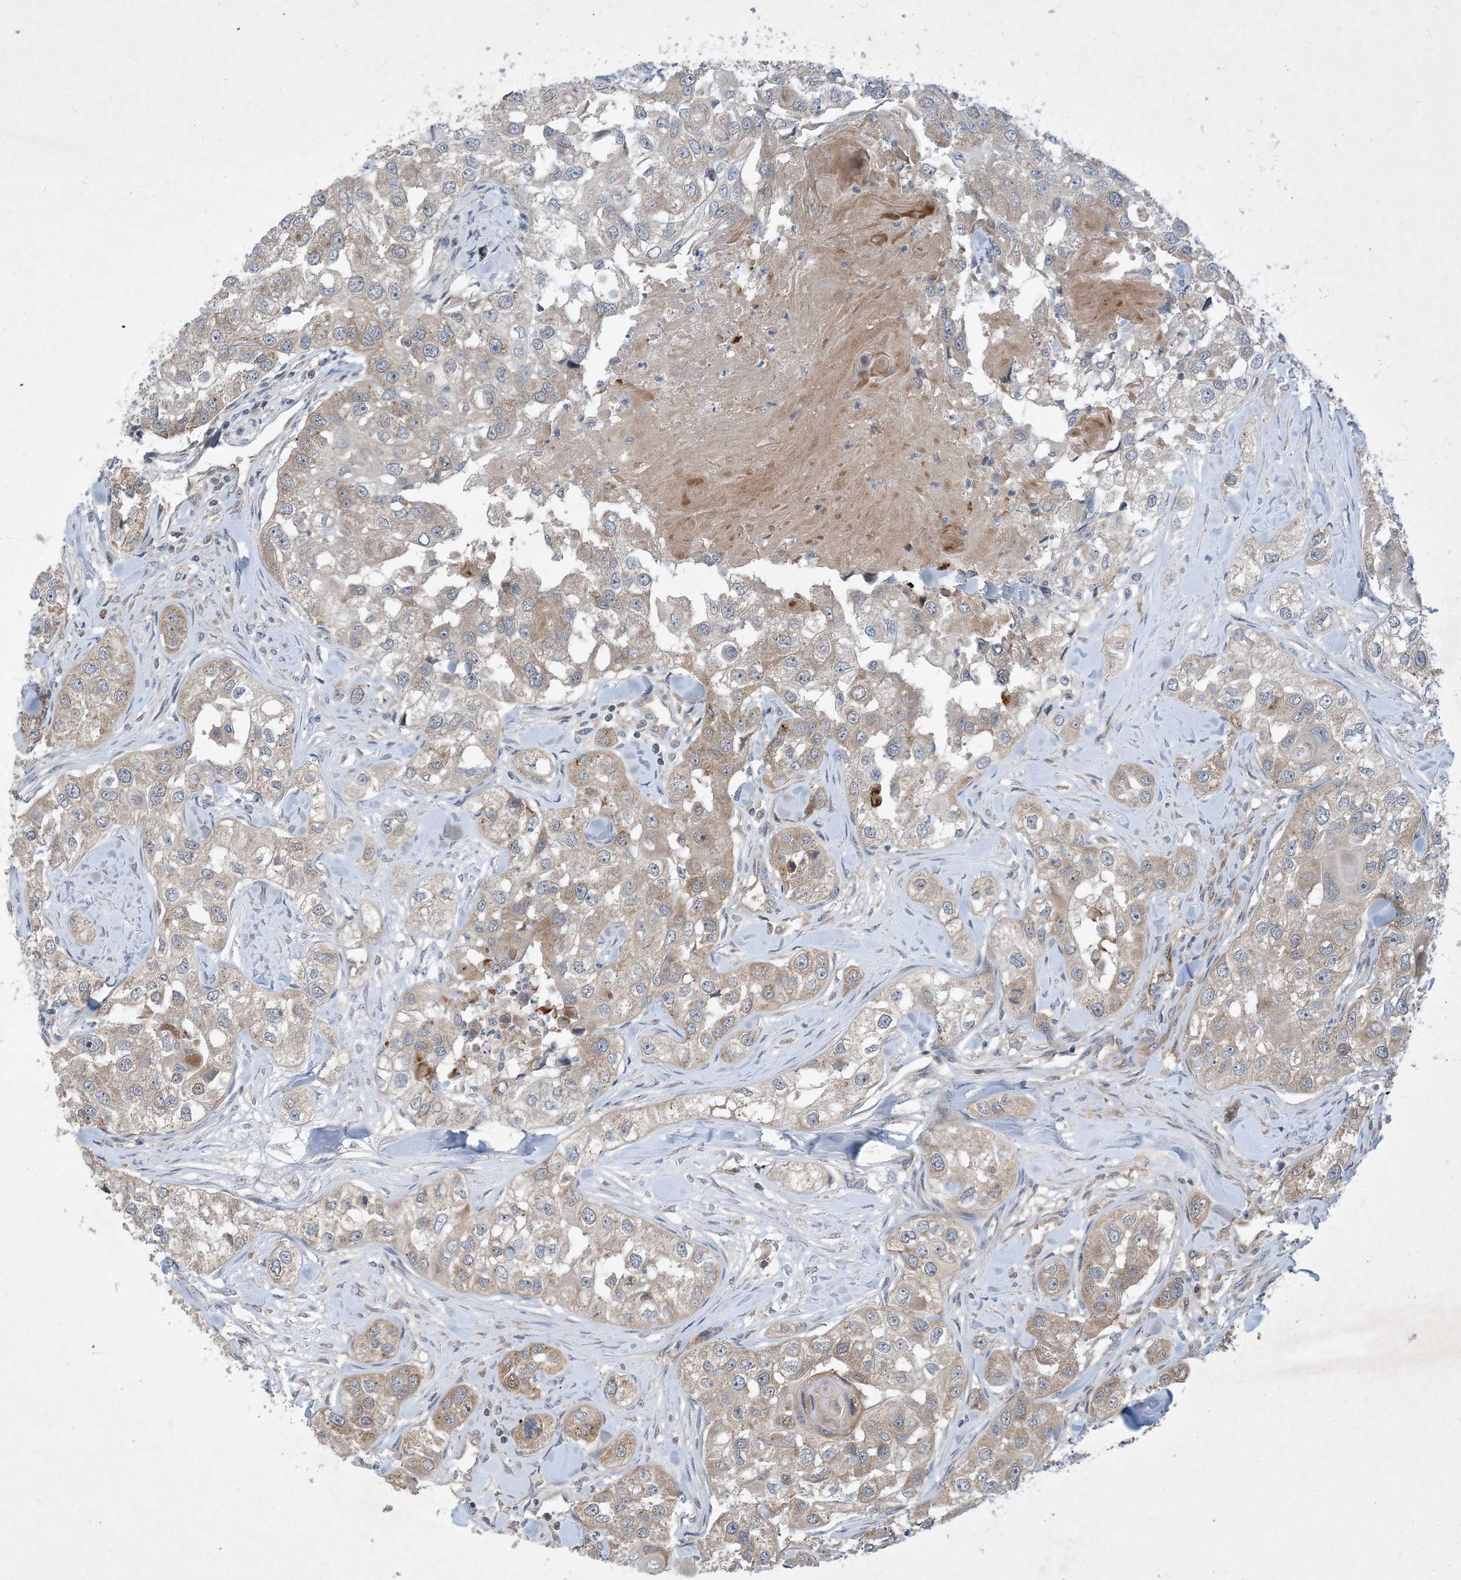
{"staining": {"intensity": "weak", "quantity": ">75%", "location": "cytoplasmic/membranous"}, "tissue": "head and neck cancer", "cell_type": "Tumor cells", "image_type": "cancer", "snomed": [{"axis": "morphology", "description": "Normal tissue, NOS"}, {"axis": "morphology", "description": "Squamous cell carcinoma, NOS"}, {"axis": "topography", "description": "Skeletal muscle"}, {"axis": "topography", "description": "Head-Neck"}], "caption": "Tumor cells exhibit weak cytoplasmic/membranous positivity in about >75% of cells in head and neck cancer (squamous cell carcinoma).", "gene": "TINAG", "patient": {"sex": "male", "age": 51}}